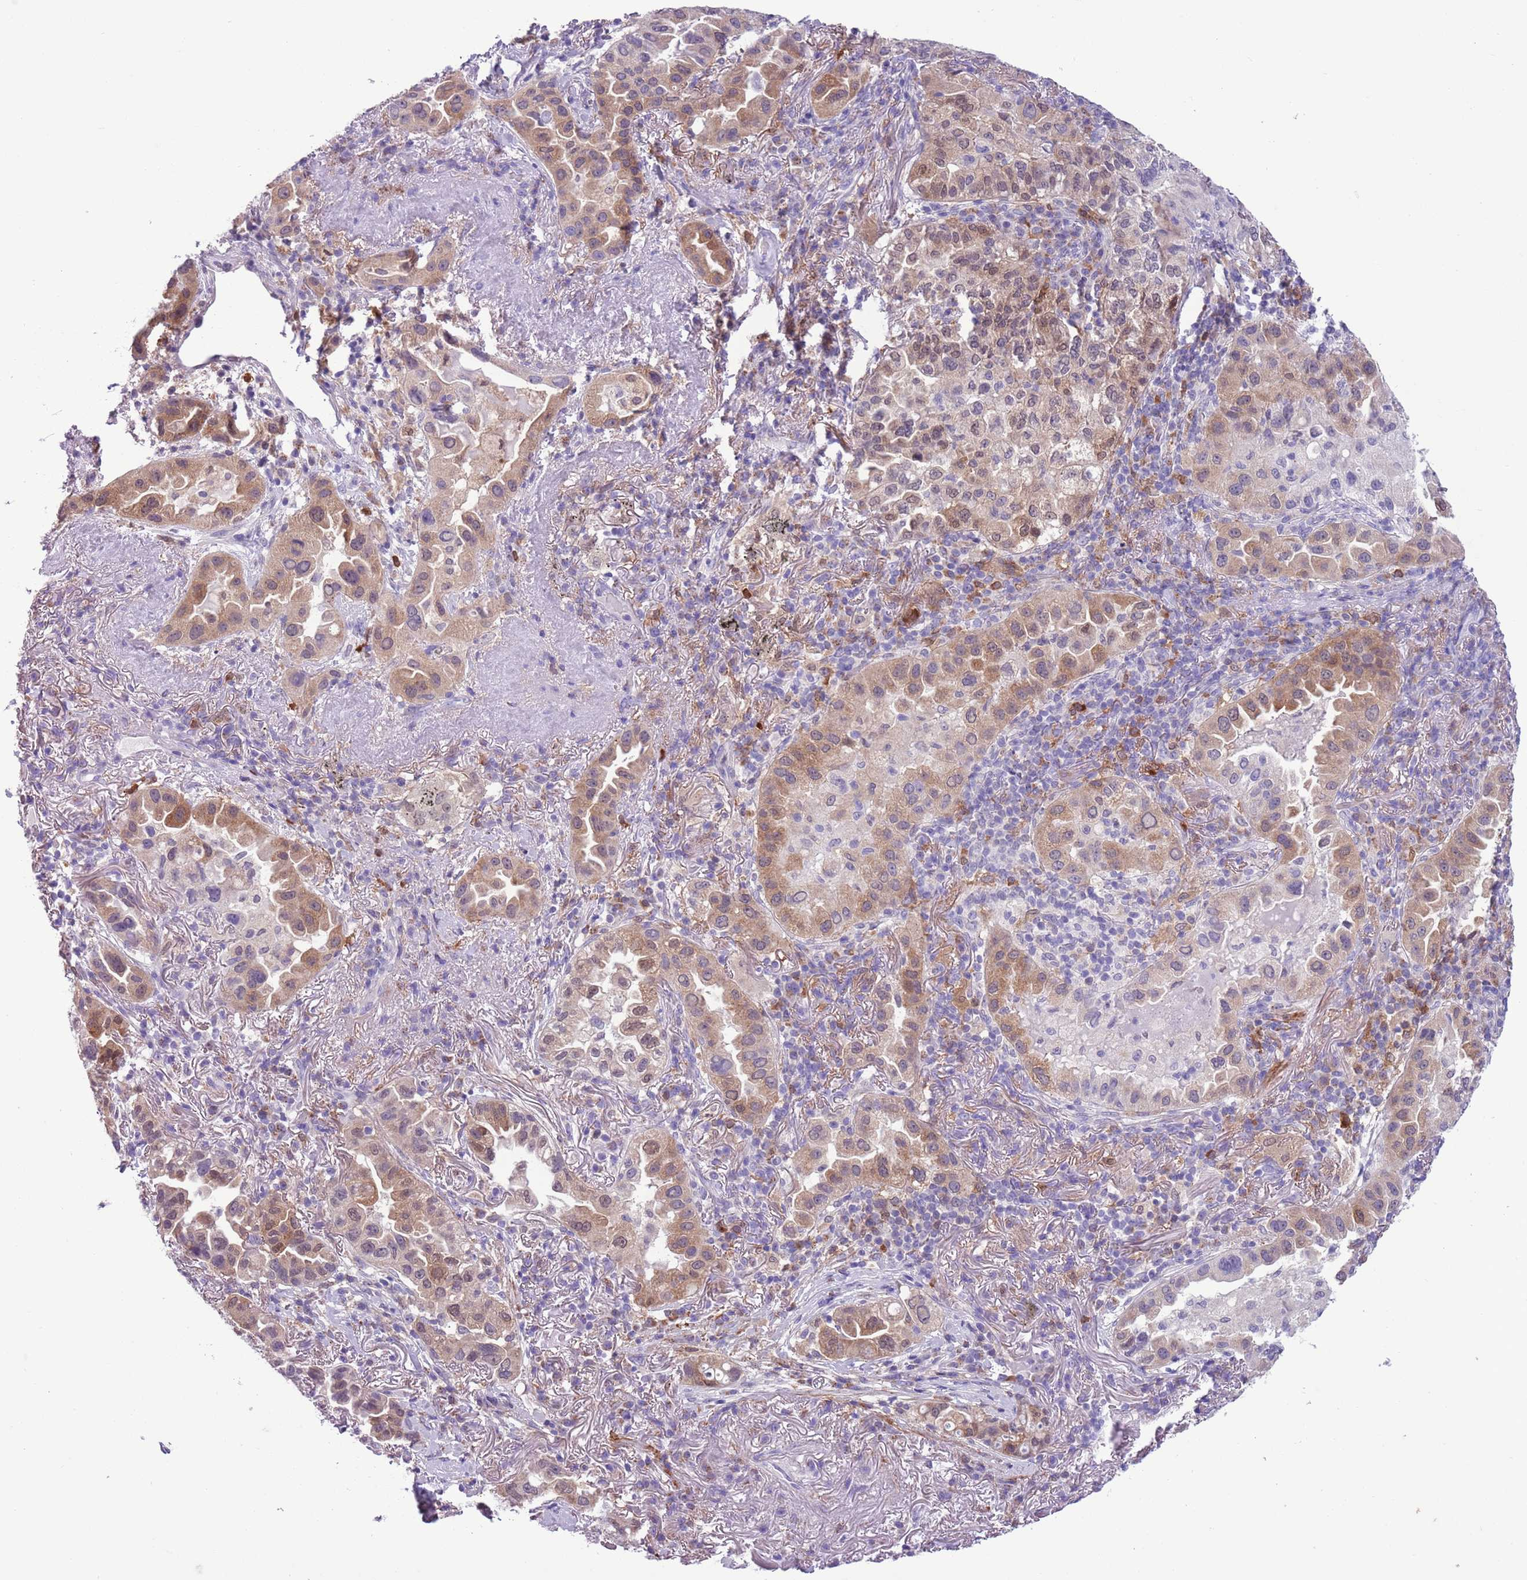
{"staining": {"intensity": "moderate", "quantity": ">75%", "location": "cytoplasmic/membranous"}, "tissue": "lung cancer", "cell_type": "Tumor cells", "image_type": "cancer", "snomed": [{"axis": "morphology", "description": "Adenocarcinoma, NOS"}, {"axis": "topography", "description": "Lung"}], "caption": "Human lung cancer stained with a brown dye demonstrates moderate cytoplasmic/membranous positive positivity in approximately >75% of tumor cells.", "gene": "PFKFB2", "patient": {"sex": "female", "age": 69}}